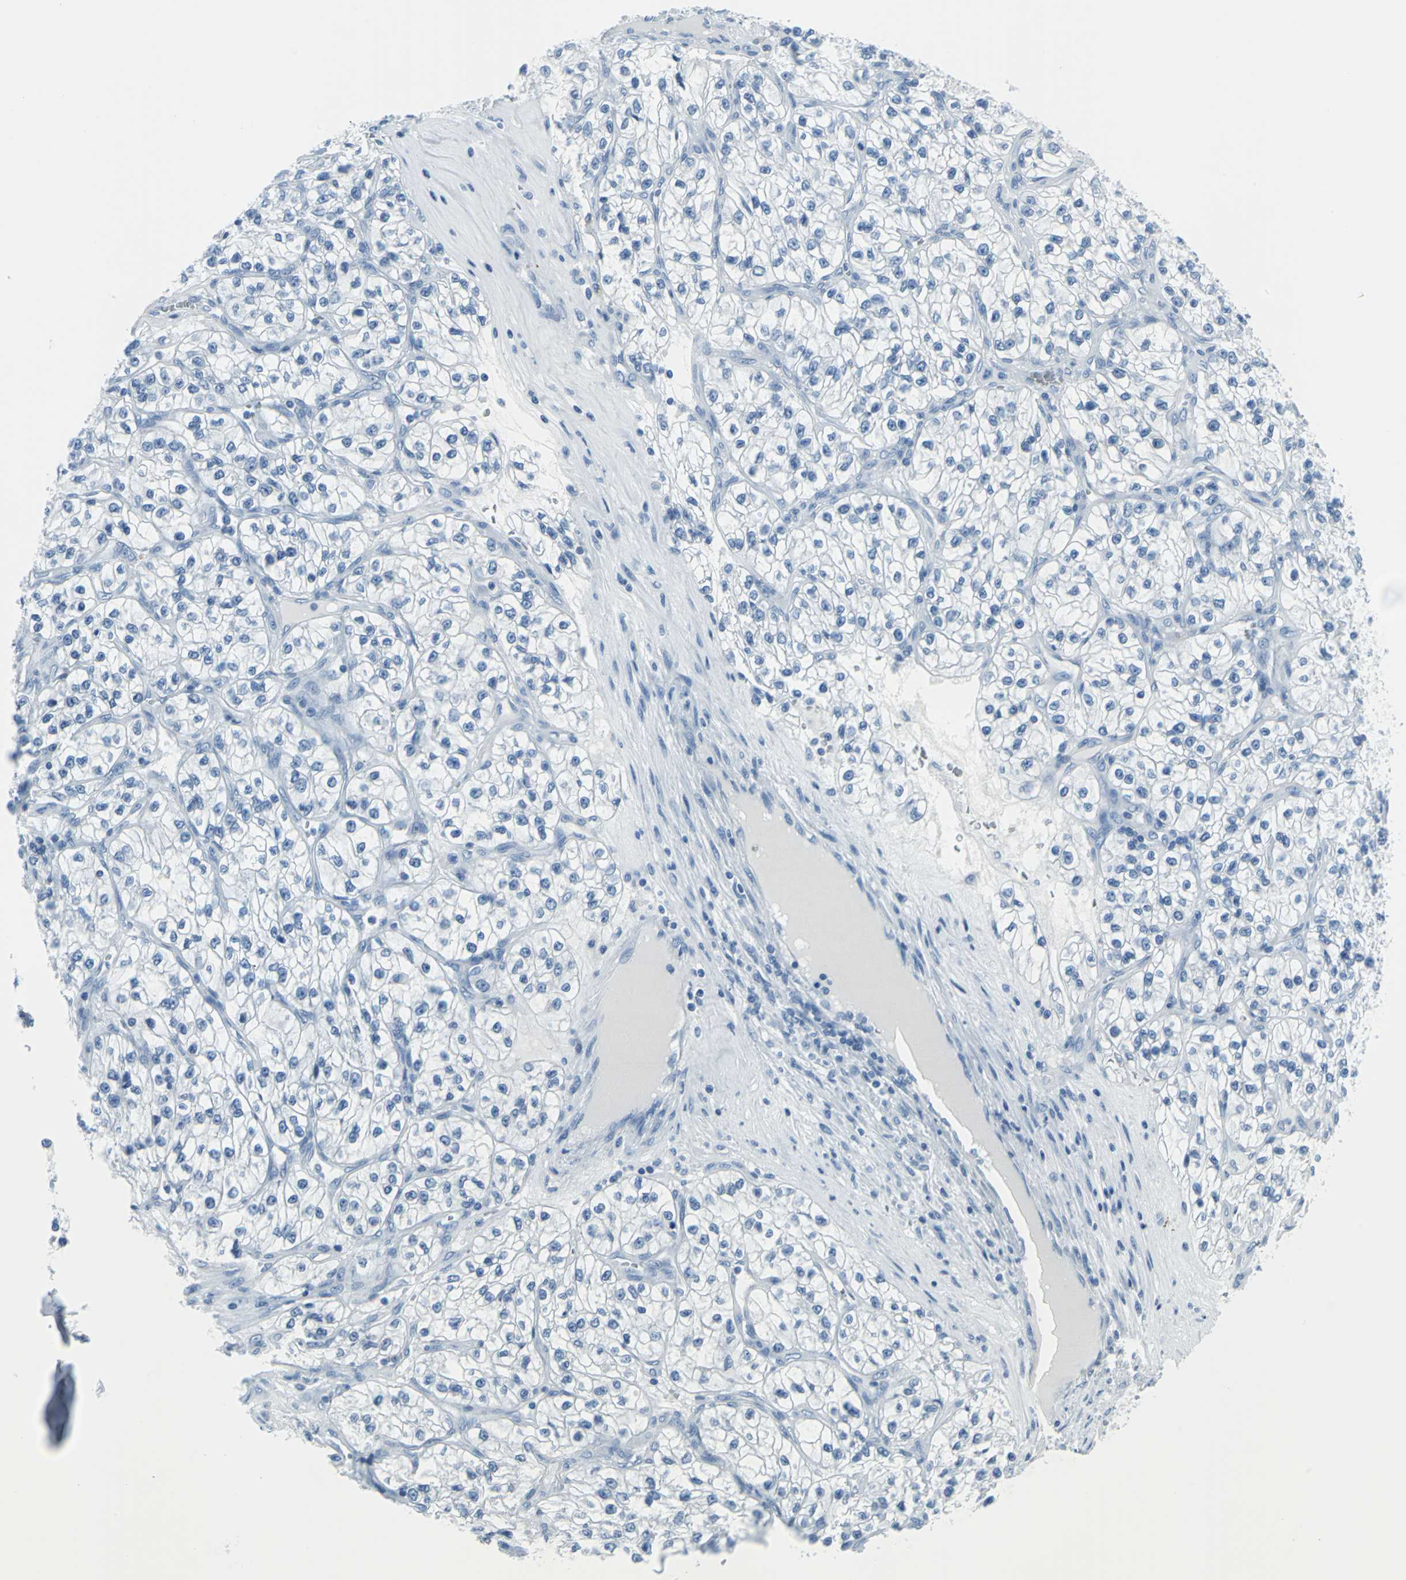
{"staining": {"intensity": "negative", "quantity": "none", "location": "none"}, "tissue": "renal cancer", "cell_type": "Tumor cells", "image_type": "cancer", "snomed": [{"axis": "morphology", "description": "Adenocarcinoma, NOS"}, {"axis": "topography", "description": "Kidney"}], "caption": "This photomicrograph is of renal cancer stained with IHC to label a protein in brown with the nuclei are counter-stained blue. There is no staining in tumor cells.", "gene": "DNAI2", "patient": {"sex": "female", "age": 57}}